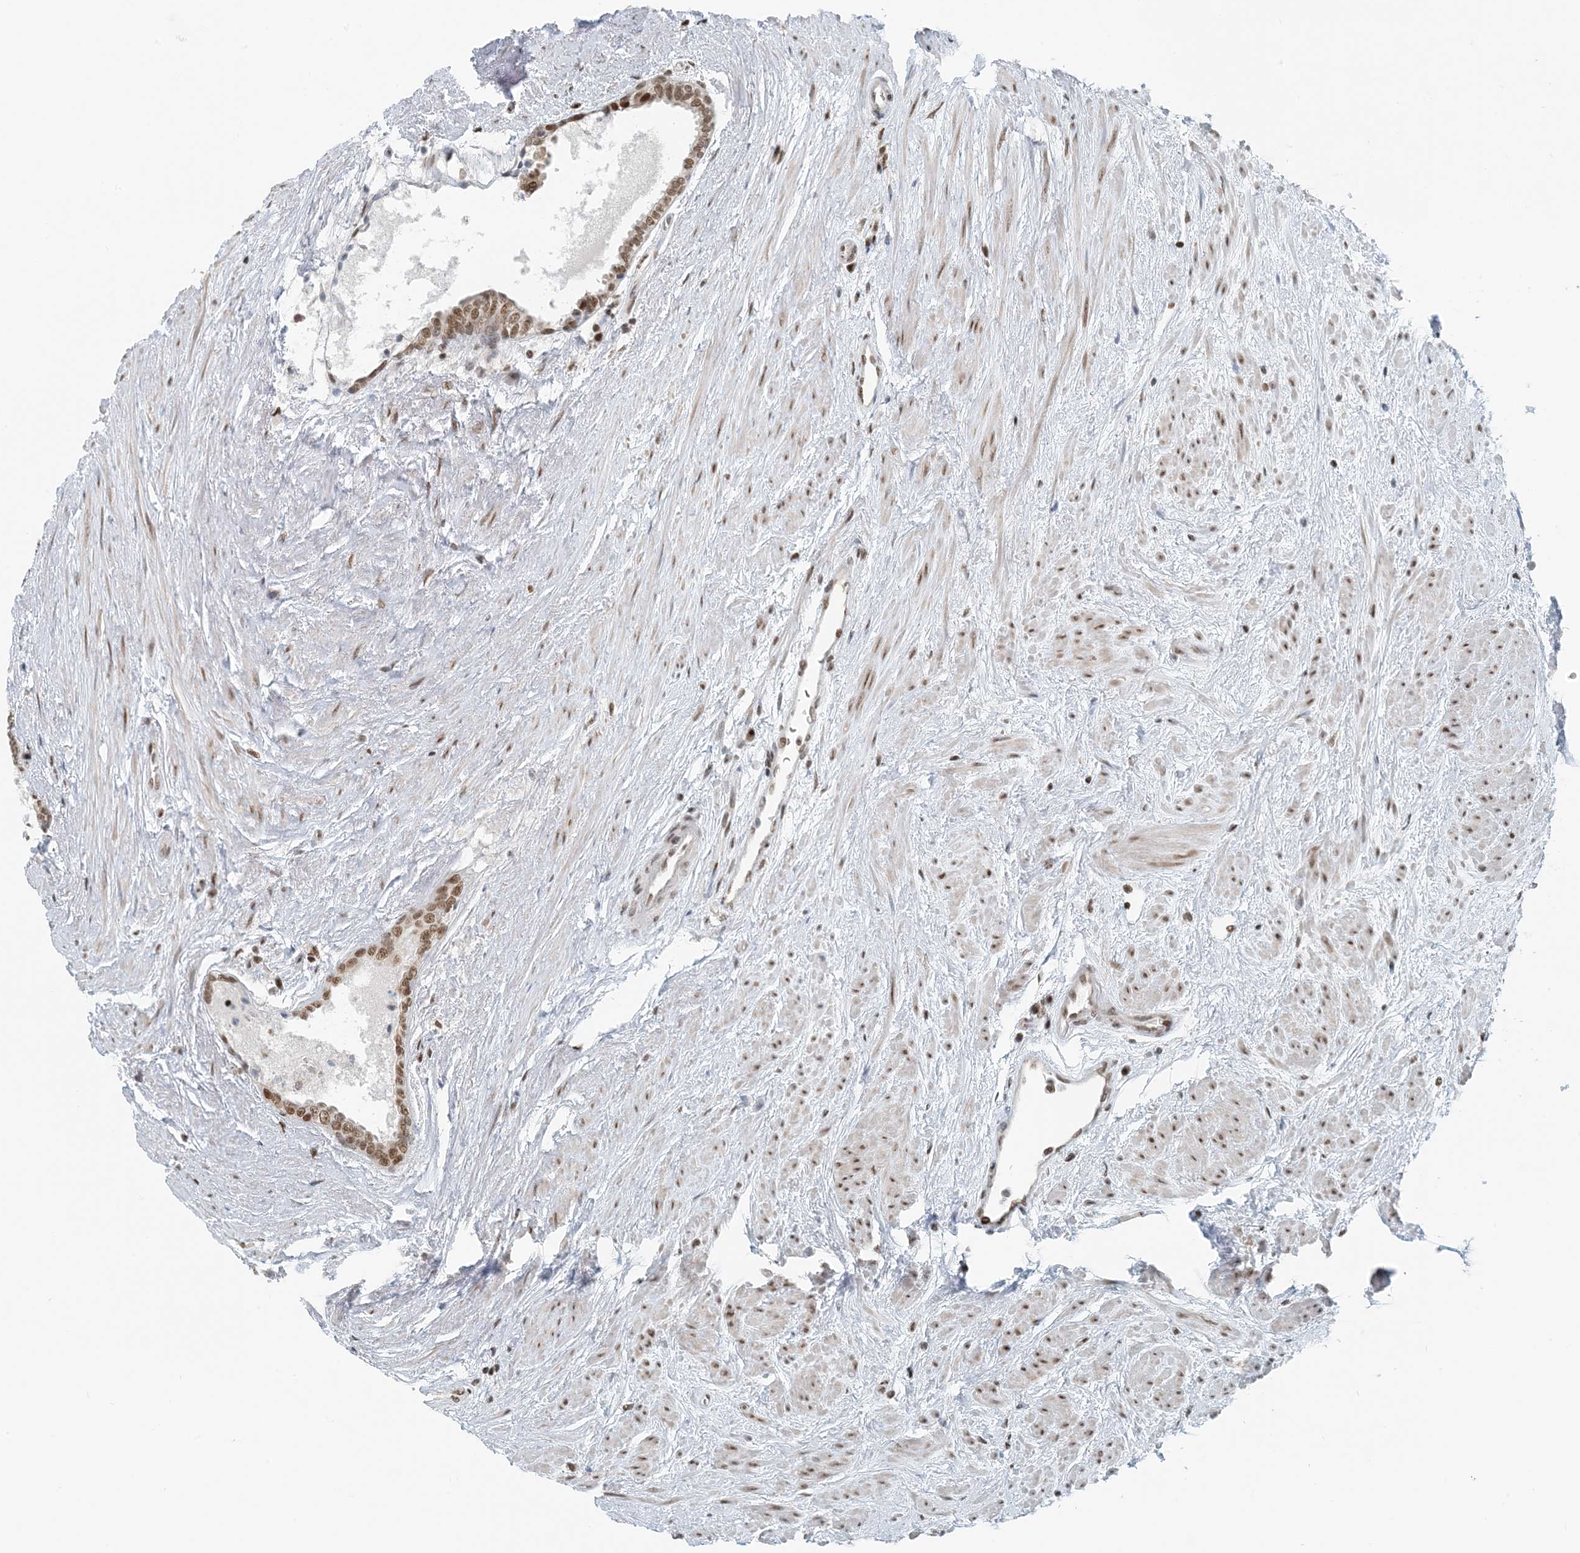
{"staining": {"intensity": "moderate", "quantity": ">75%", "location": "nuclear"}, "tissue": "prostate cancer", "cell_type": "Tumor cells", "image_type": "cancer", "snomed": [{"axis": "morphology", "description": "Adenocarcinoma, High grade"}, {"axis": "topography", "description": "Prostate"}], "caption": "This is a photomicrograph of immunohistochemistry (IHC) staining of prostate cancer, which shows moderate positivity in the nuclear of tumor cells.", "gene": "ZNF500", "patient": {"sex": "male", "age": 61}}